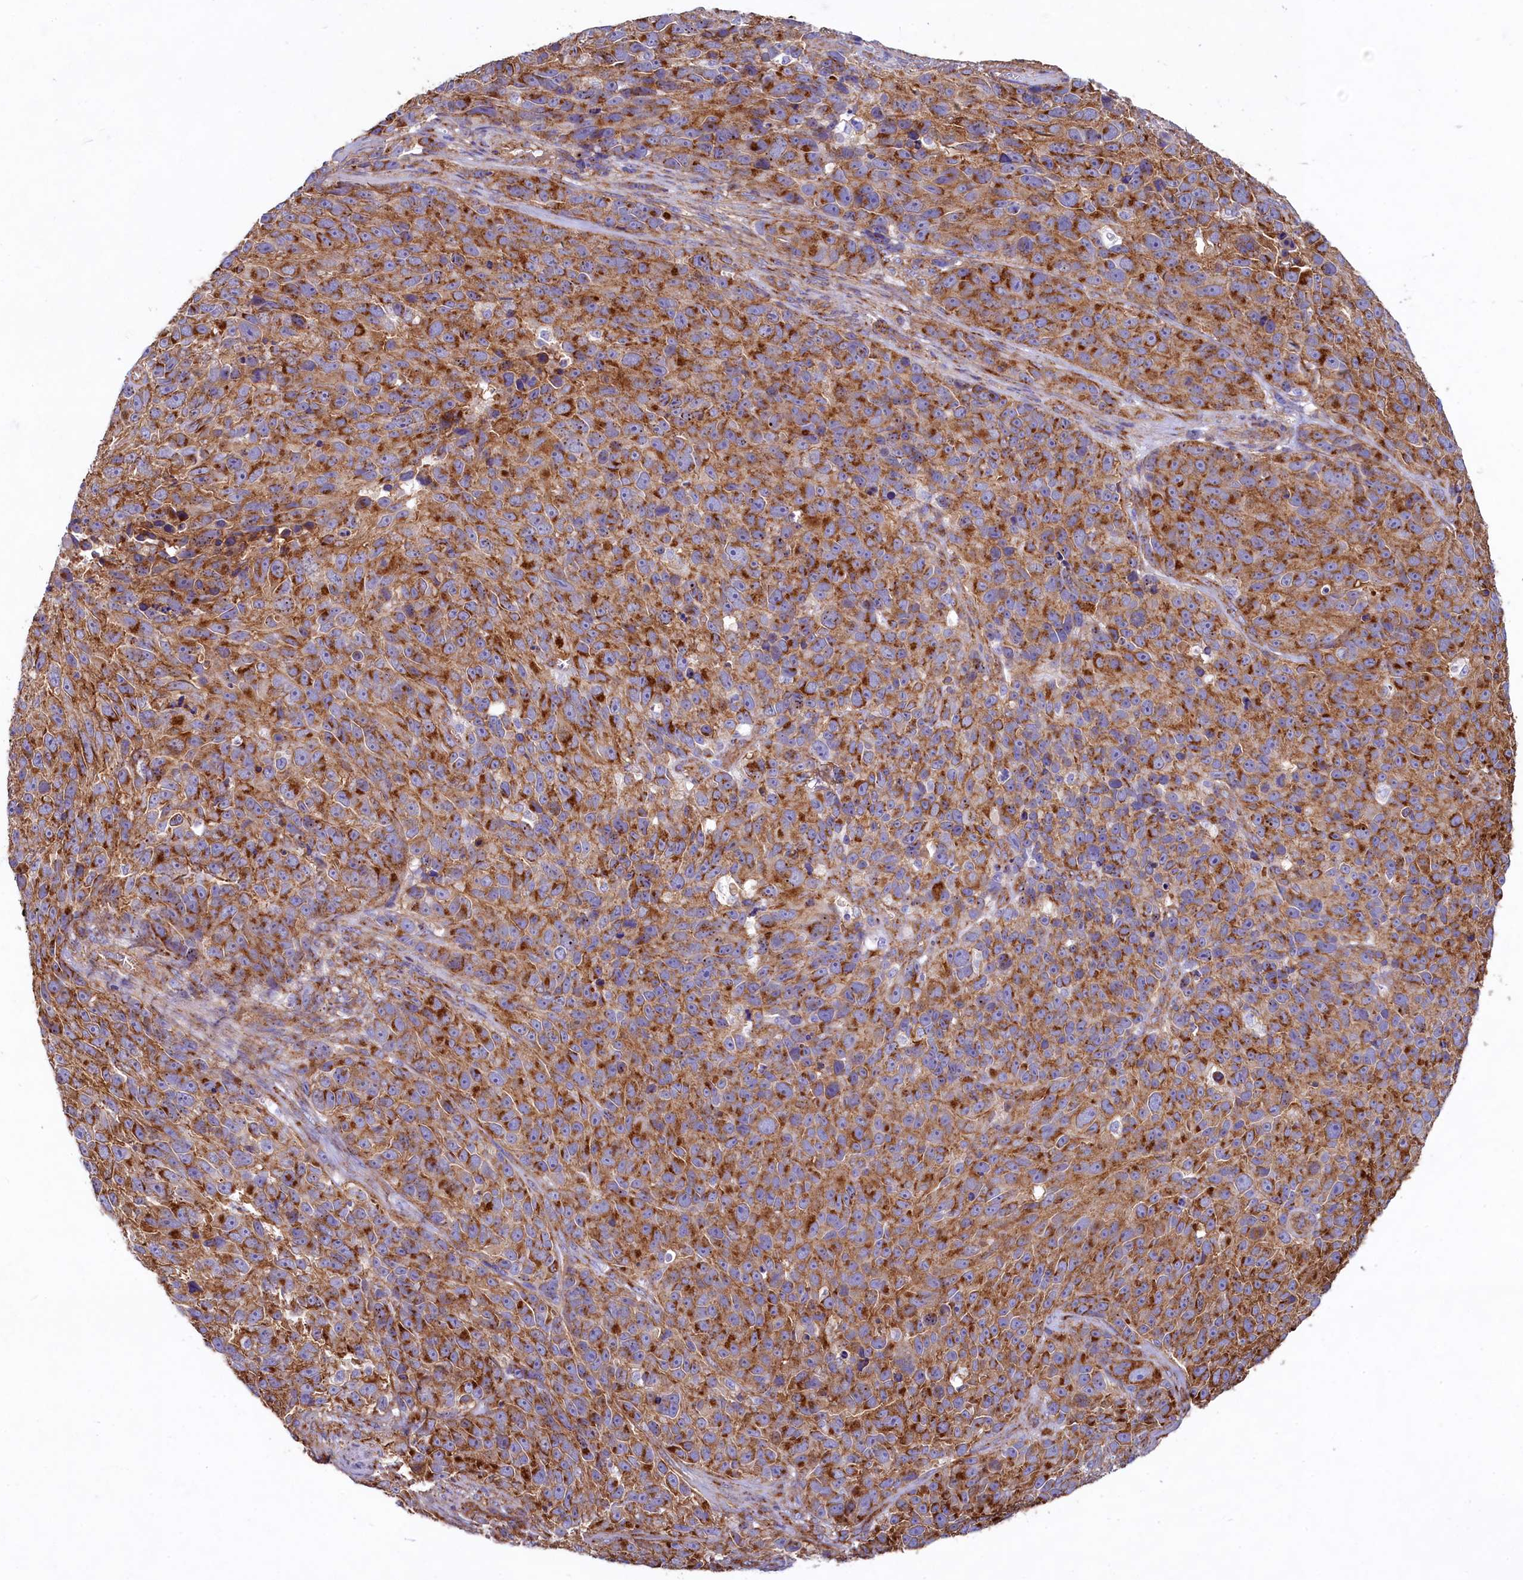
{"staining": {"intensity": "strong", "quantity": ">75%", "location": "cytoplasmic/membranous"}, "tissue": "melanoma", "cell_type": "Tumor cells", "image_type": "cancer", "snomed": [{"axis": "morphology", "description": "Malignant melanoma, NOS"}, {"axis": "topography", "description": "Skin"}], "caption": "Protein staining displays strong cytoplasmic/membranous expression in approximately >75% of tumor cells in malignant melanoma.", "gene": "GPR21", "patient": {"sex": "male", "age": 84}}